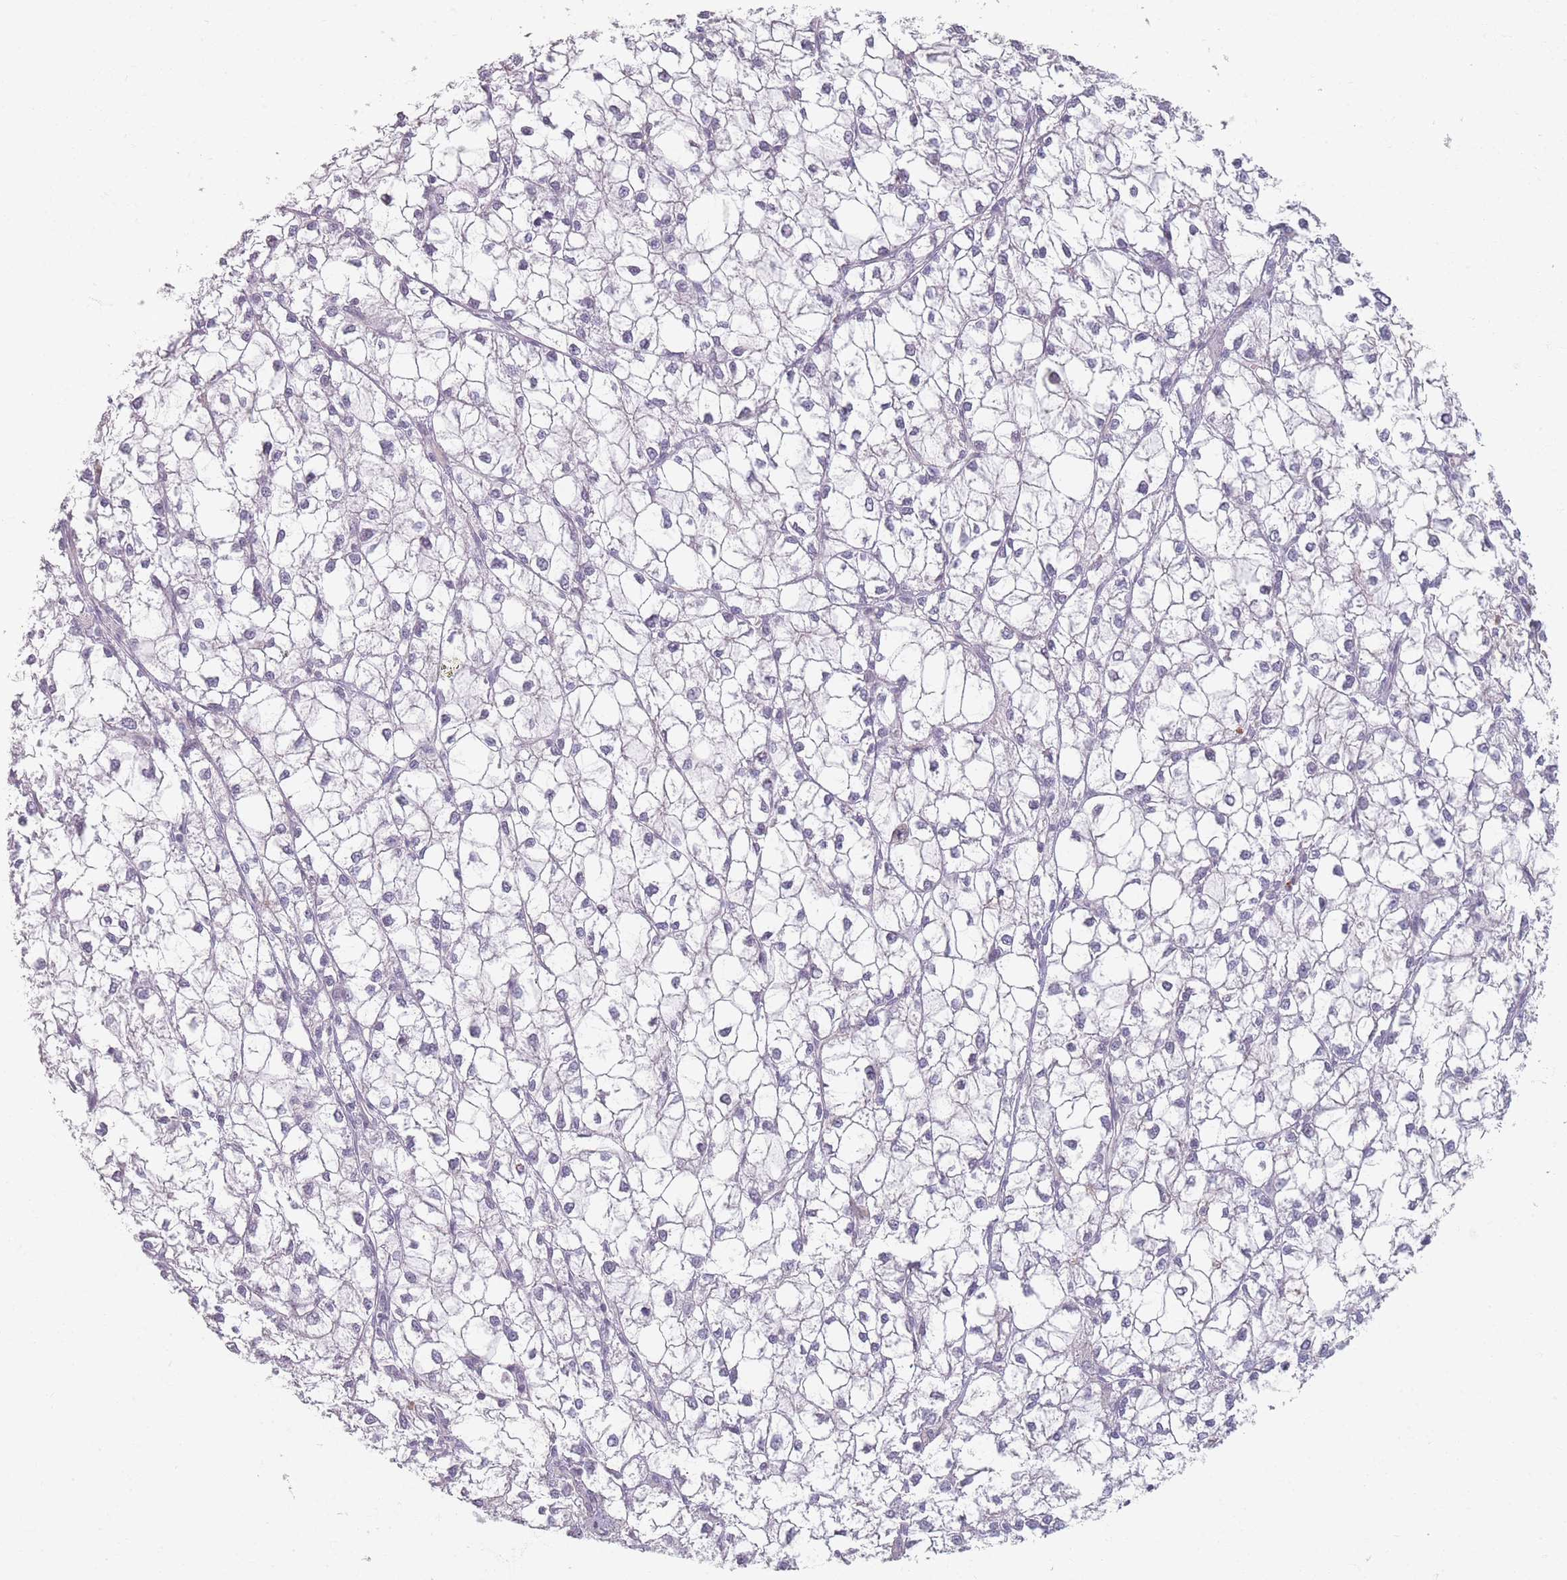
{"staining": {"intensity": "negative", "quantity": "none", "location": "none"}, "tissue": "liver cancer", "cell_type": "Tumor cells", "image_type": "cancer", "snomed": [{"axis": "morphology", "description": "Carcinoma, Hepatocellular, NOS"}, {"axis": "topography", "description": "Liver"}], "caption": "Immunohistochemical staining of liver hepatocellular carcinoma shows no significant positivity in tumor cells. Brightfield microscopy of immunohistochemistry stained with DAB (brown) and hematoxylin (blue), captured at high magnification.", "gene": "TMOD1", "patient": {"sex": "female", "age": 43}}